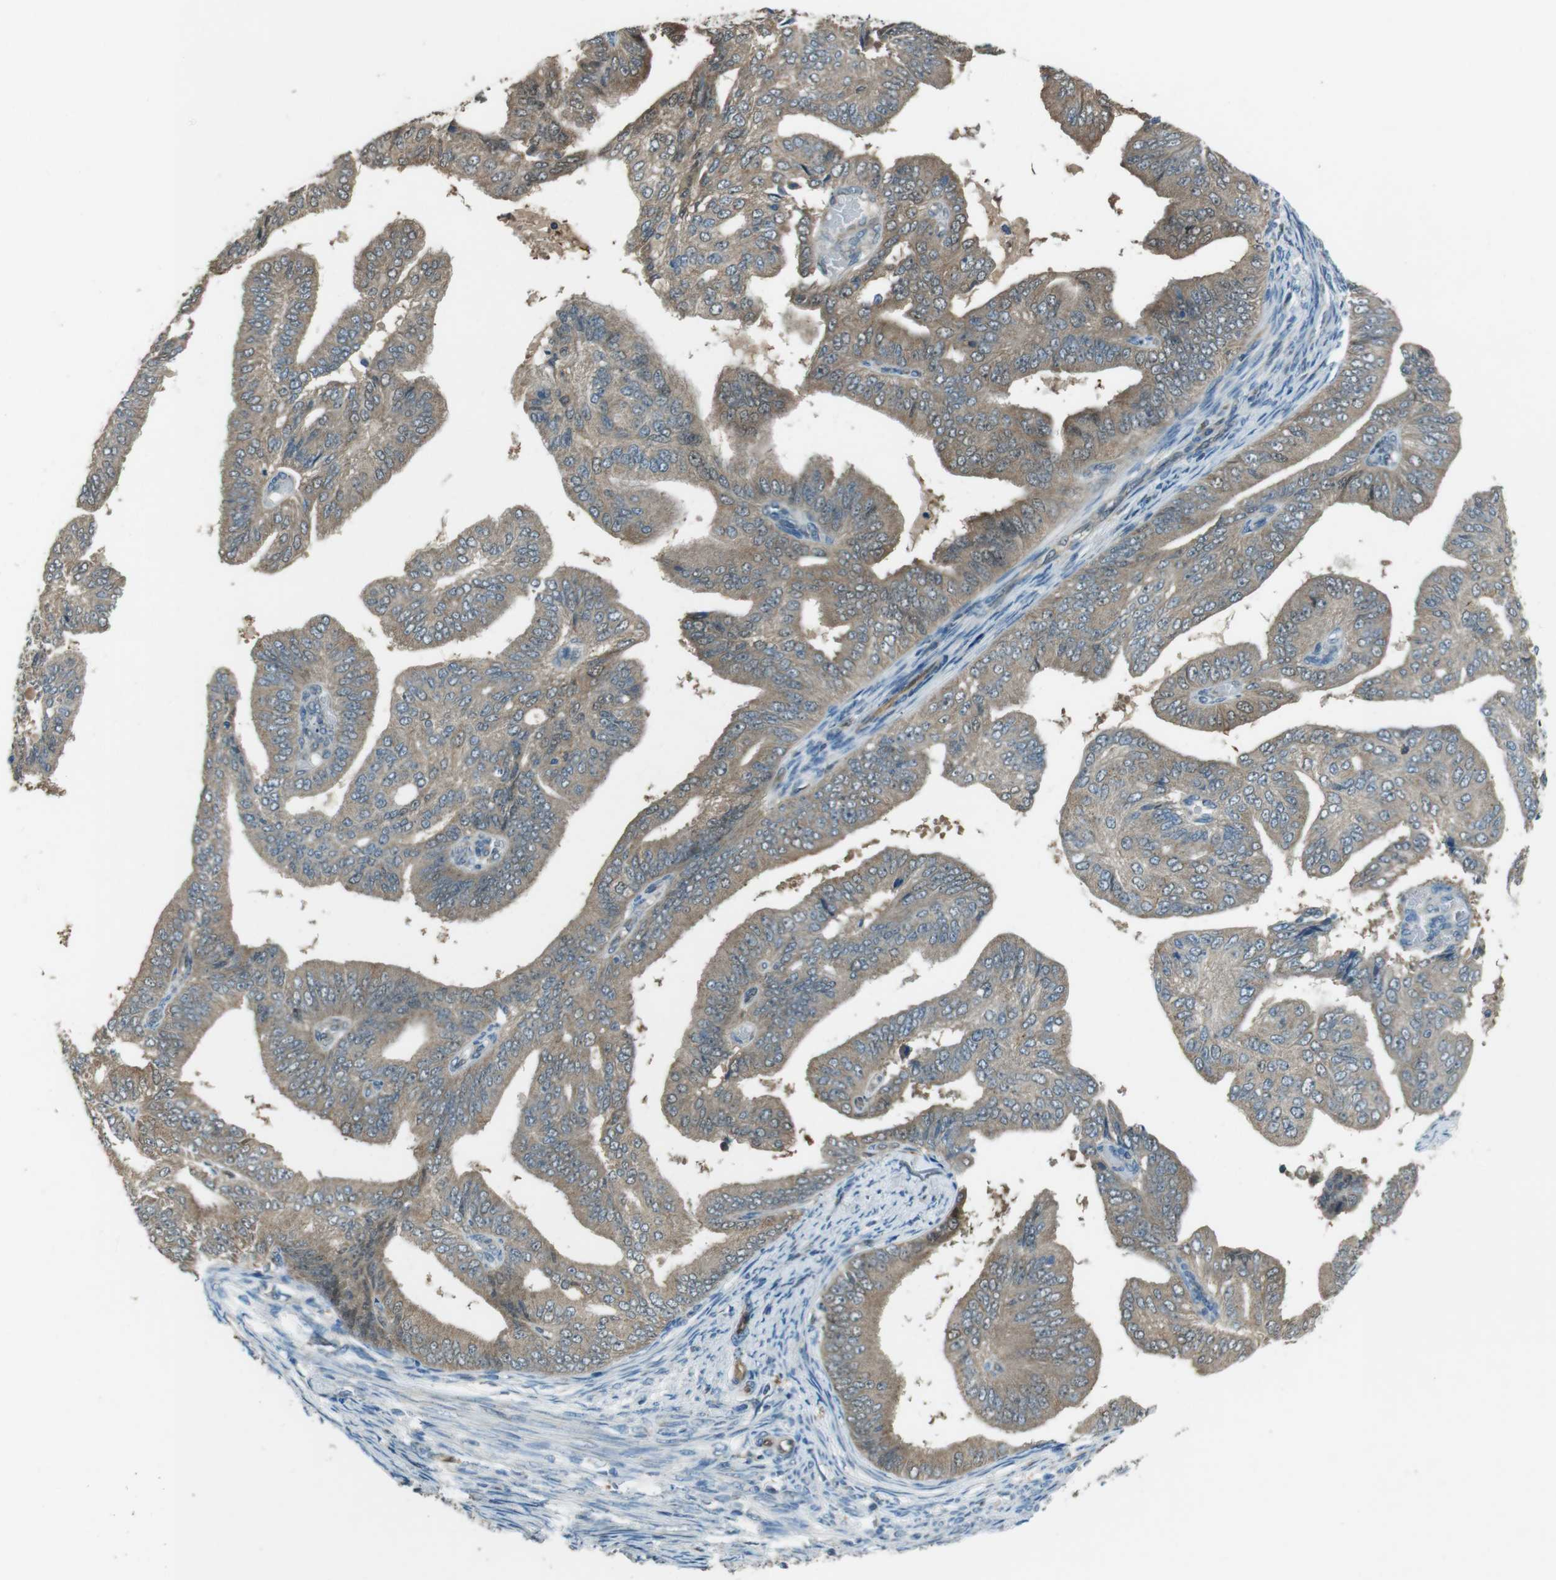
{"staining": {"intensity": "weak", "quantity": ">75%", "location": "cytoplasmic/membranous"}, "tissue": "endometrial cancer", "cell_type": "Tumor cells", "image_type": "cancer", "snomed": [{"axis": "morphology", "description": "Adenocarcinoma, NOS"}, {"axis": "topography", "description": "Endometrium"}], "caption": "Endometrial cancer (adenocarcinoma) was stained to show a protein in brown. There is low levels of weak cytoplasmic/membranous positivity in approximately >75% of tumor cells.", "gene": "MFAP3", "patient": {"sex": "female", "age": 58}}